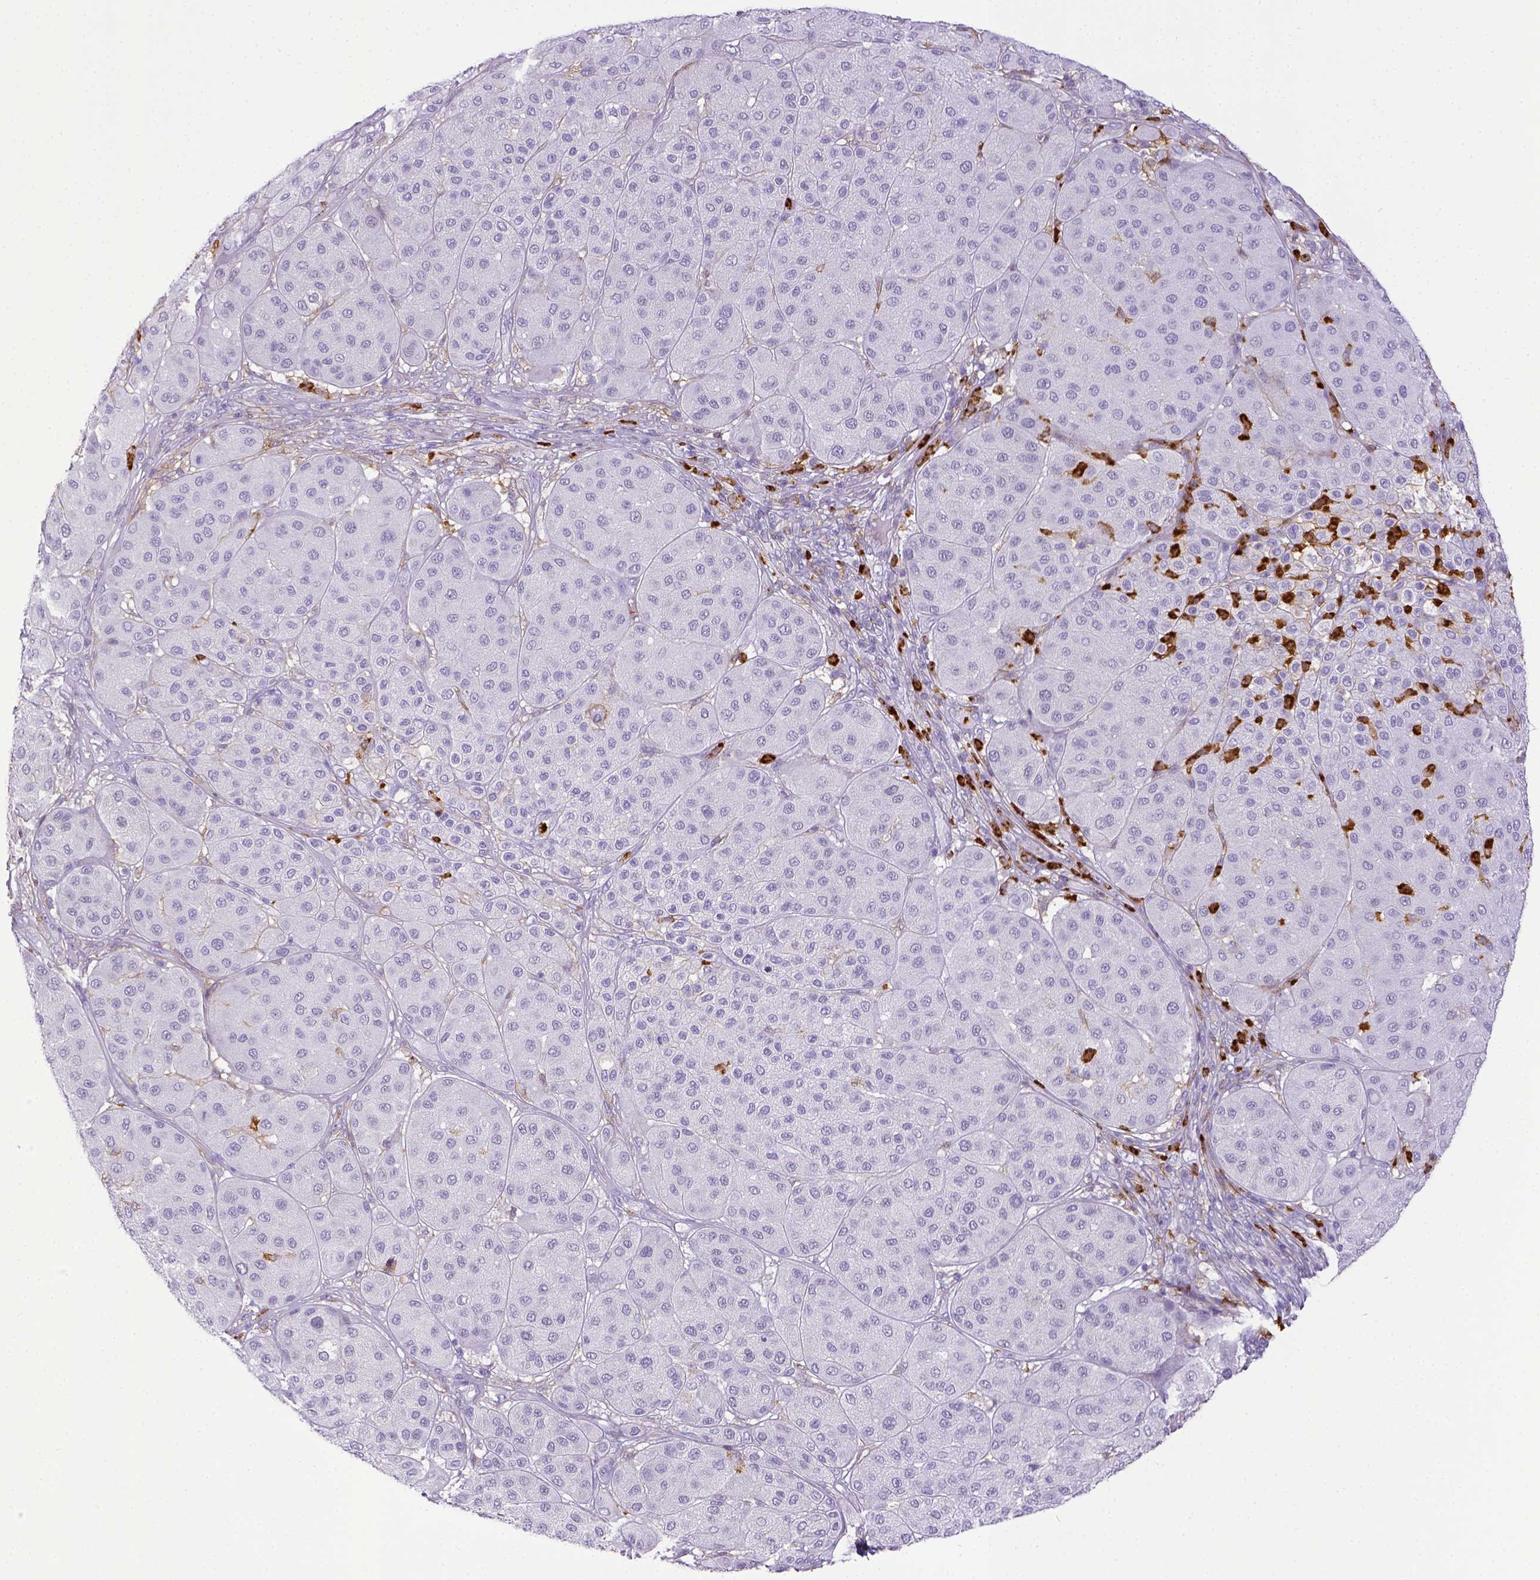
{"staining": {"intensity": "negative", "quantity": "none", "location": "none"}, "tissue": "melanoma", "cell_type": "Tumor cells", "image_type": "cancer", "snomed": [{"axis": "morphology", "description": "Malignant melanoma, Metastatic site"}, {"axis": "topography", "description": "Smooth muscle"}], "caption": "IHC micrograph of neoplastic tissue: malignant melanoma (metastatic site) stained with DAB (3,3'-diaminobenzidine) shows no significant protein positivity in tumor cells.", "gene": "ITGAM", "patient": {"sex": "male", "age": 41}}